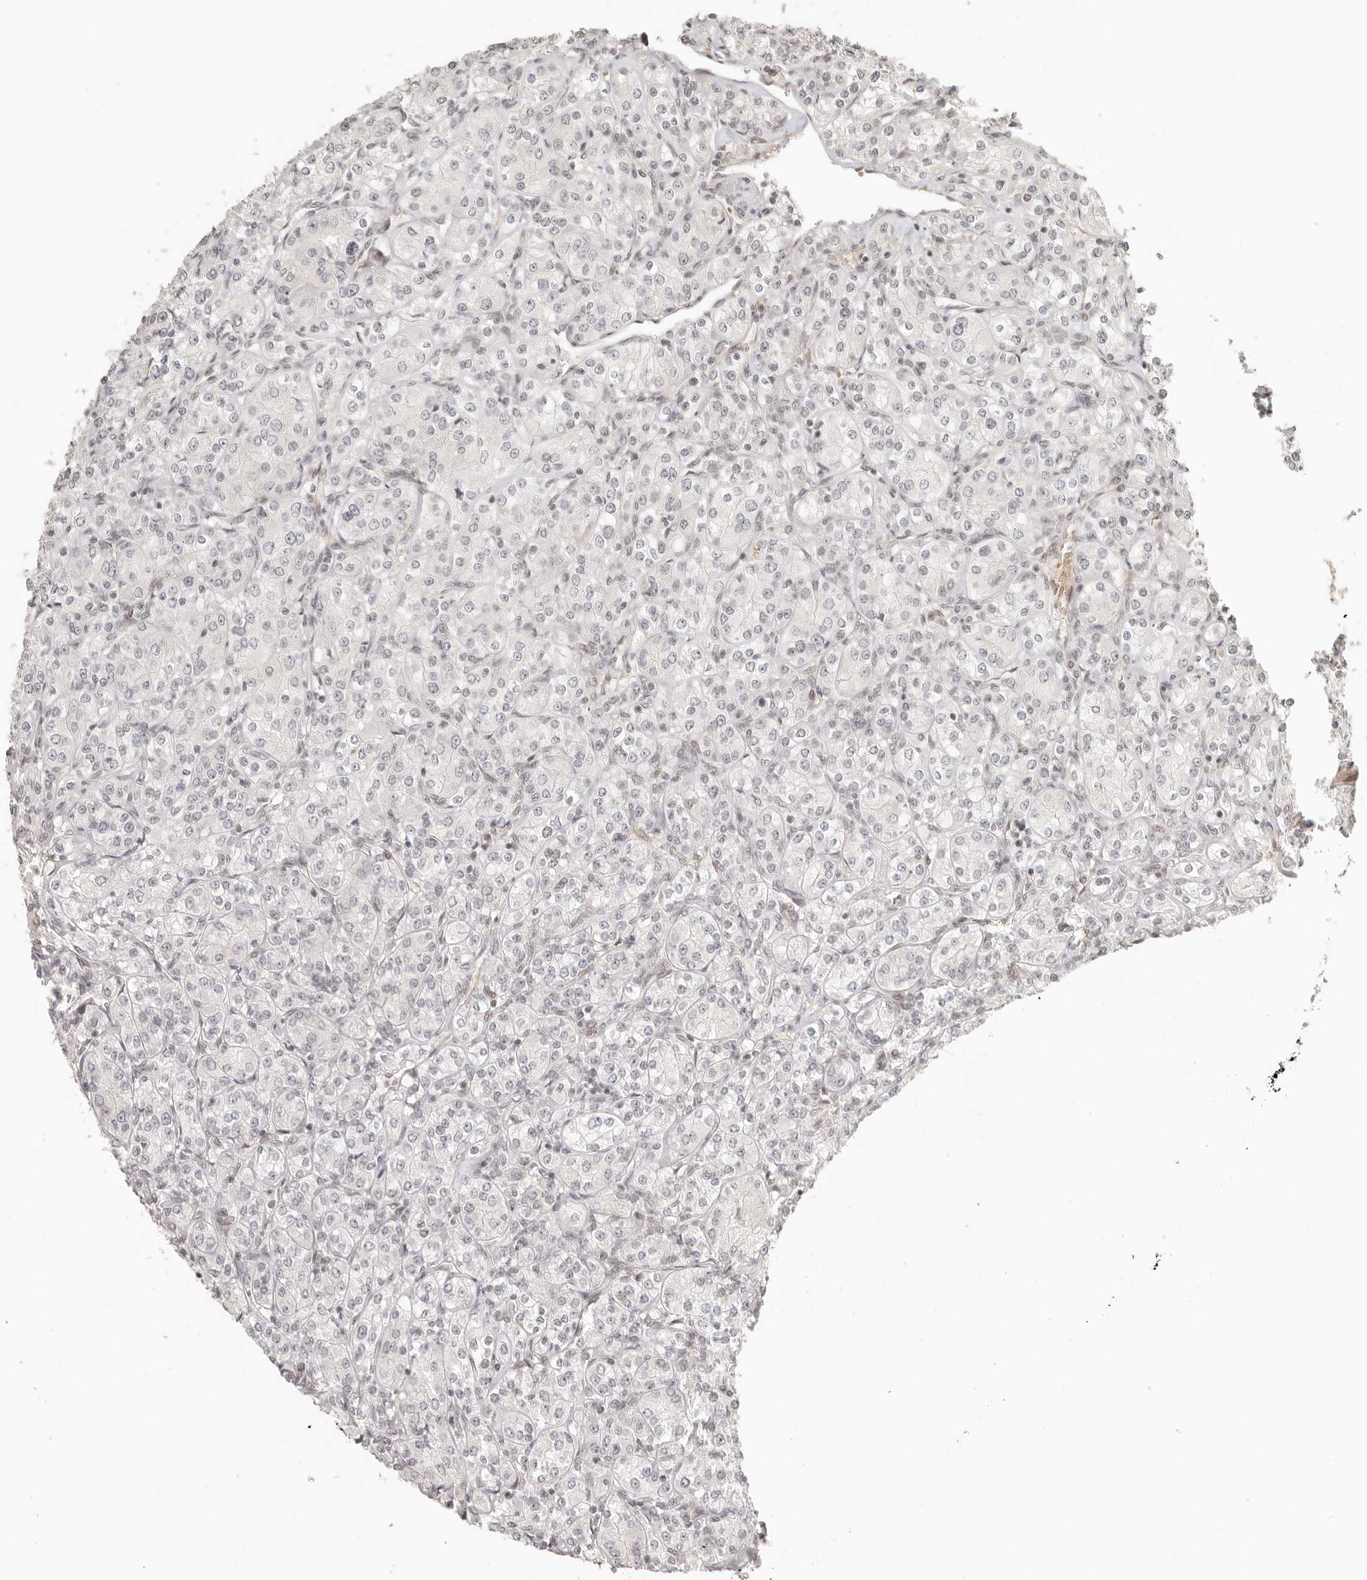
{"staining": {"intensity": "negative", "quantity": "none", "location": "none"}, "tissue": "renal cancer", "cell_type": "Tumor cells", "image_type": "cancer", "snomed": [{"axis": "morphology", "description": "Adenocarcinoma, NOS"}, {"axis": "topography", "description": "Kidney"}], "caption": "Immunohistochemical staining of renal cancer shows no significant staining in tumor cells.", "gene": "GABPA", "patient": {"sex": "male", "age": 77}}